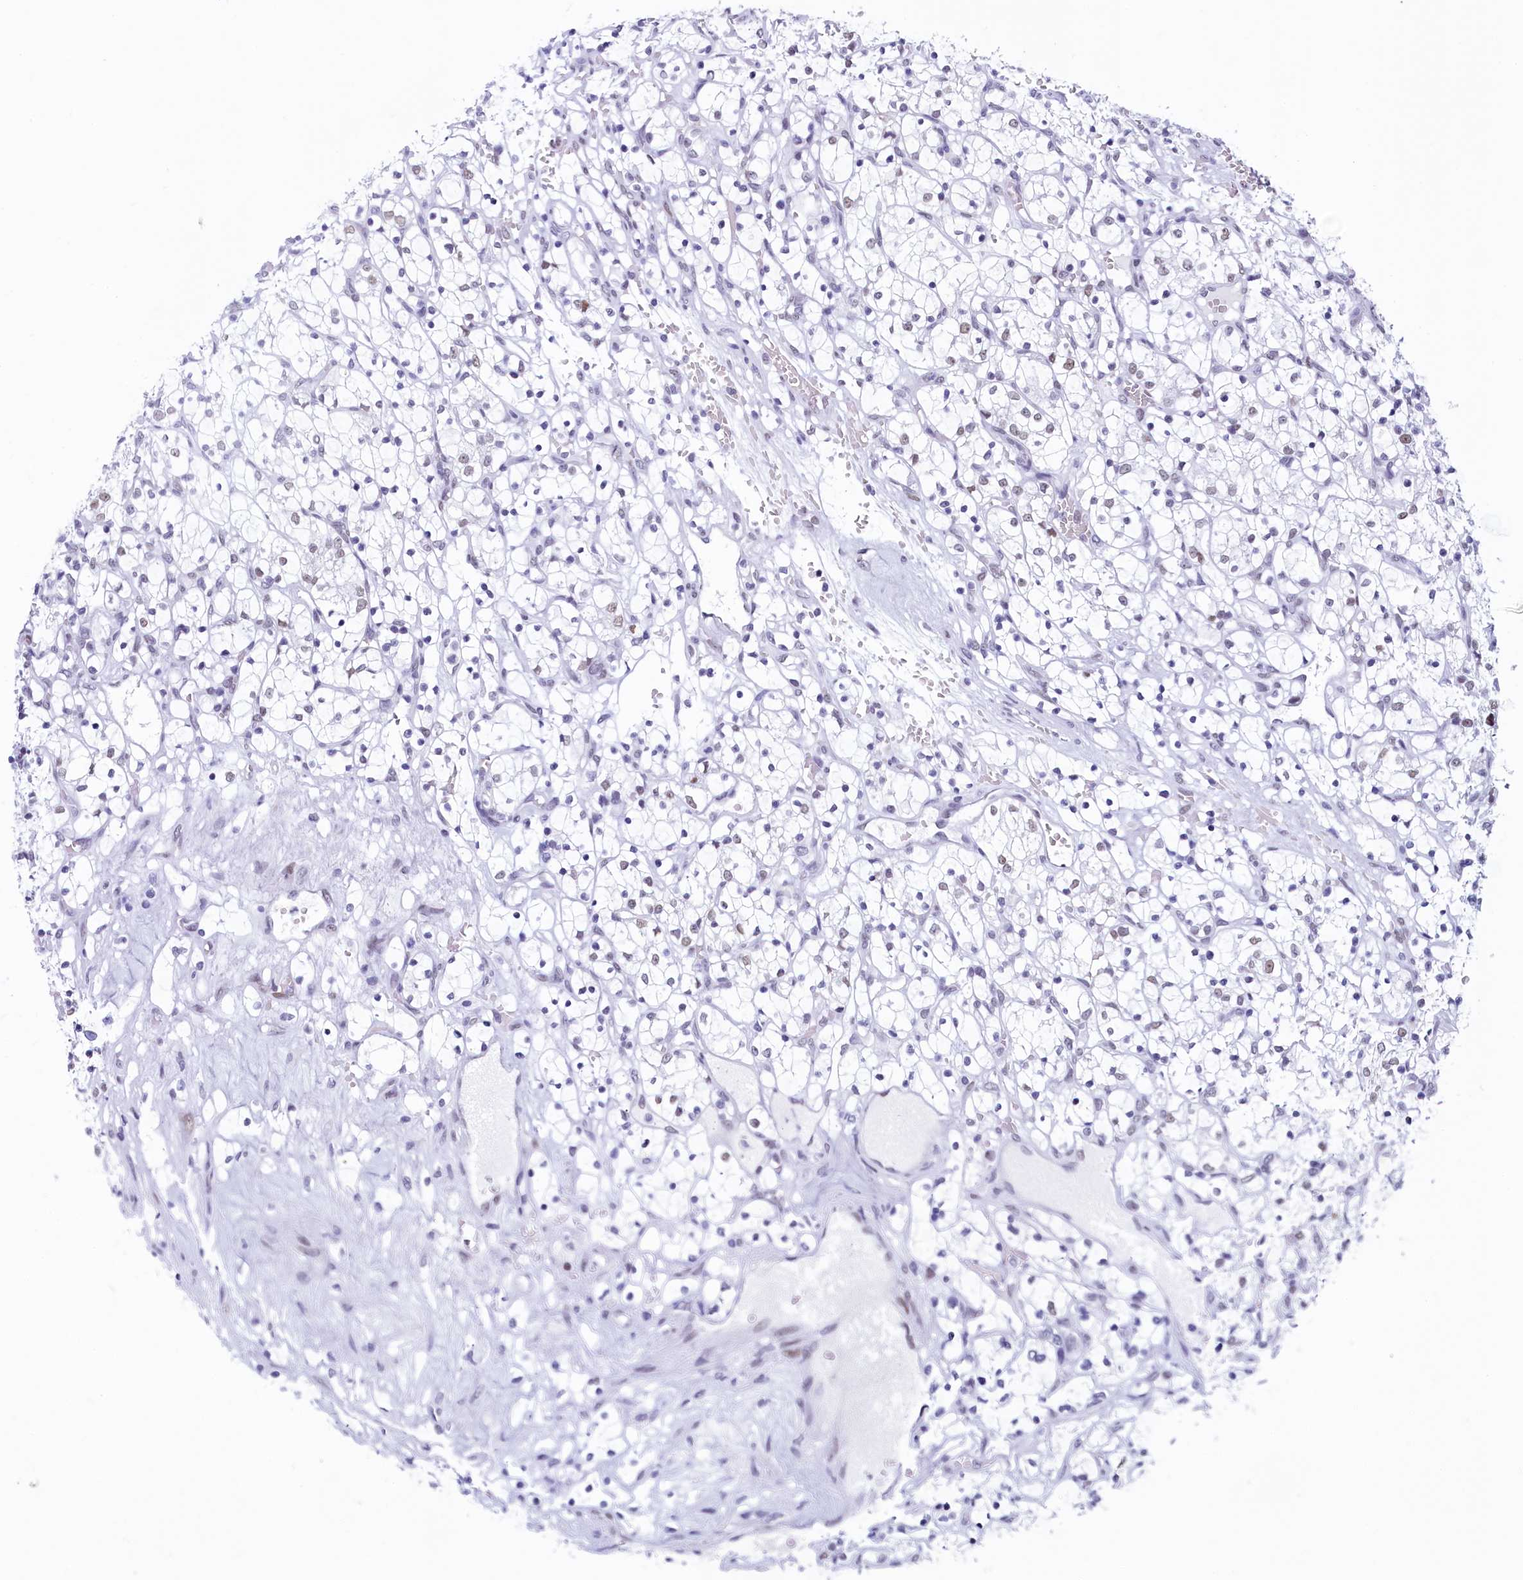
{"staining": {"intensity": "negative", "quantity": "none", "location": "none"}, "tissue": "renal cancer", "cell_type": "Tumor cells", "image_type": "cancer", "snomed": [{"axis": "morphology", "description": "Adenocarcinoma, NOS"}, {"axis": "topography", "description": "Kidney"}], "caption": "Immunohistochemistry of renal adenocarcinoma reveals no positivity in tumor cells.", "gene": "SUGP2", "patient": {"sex": "female", "age": 69}}